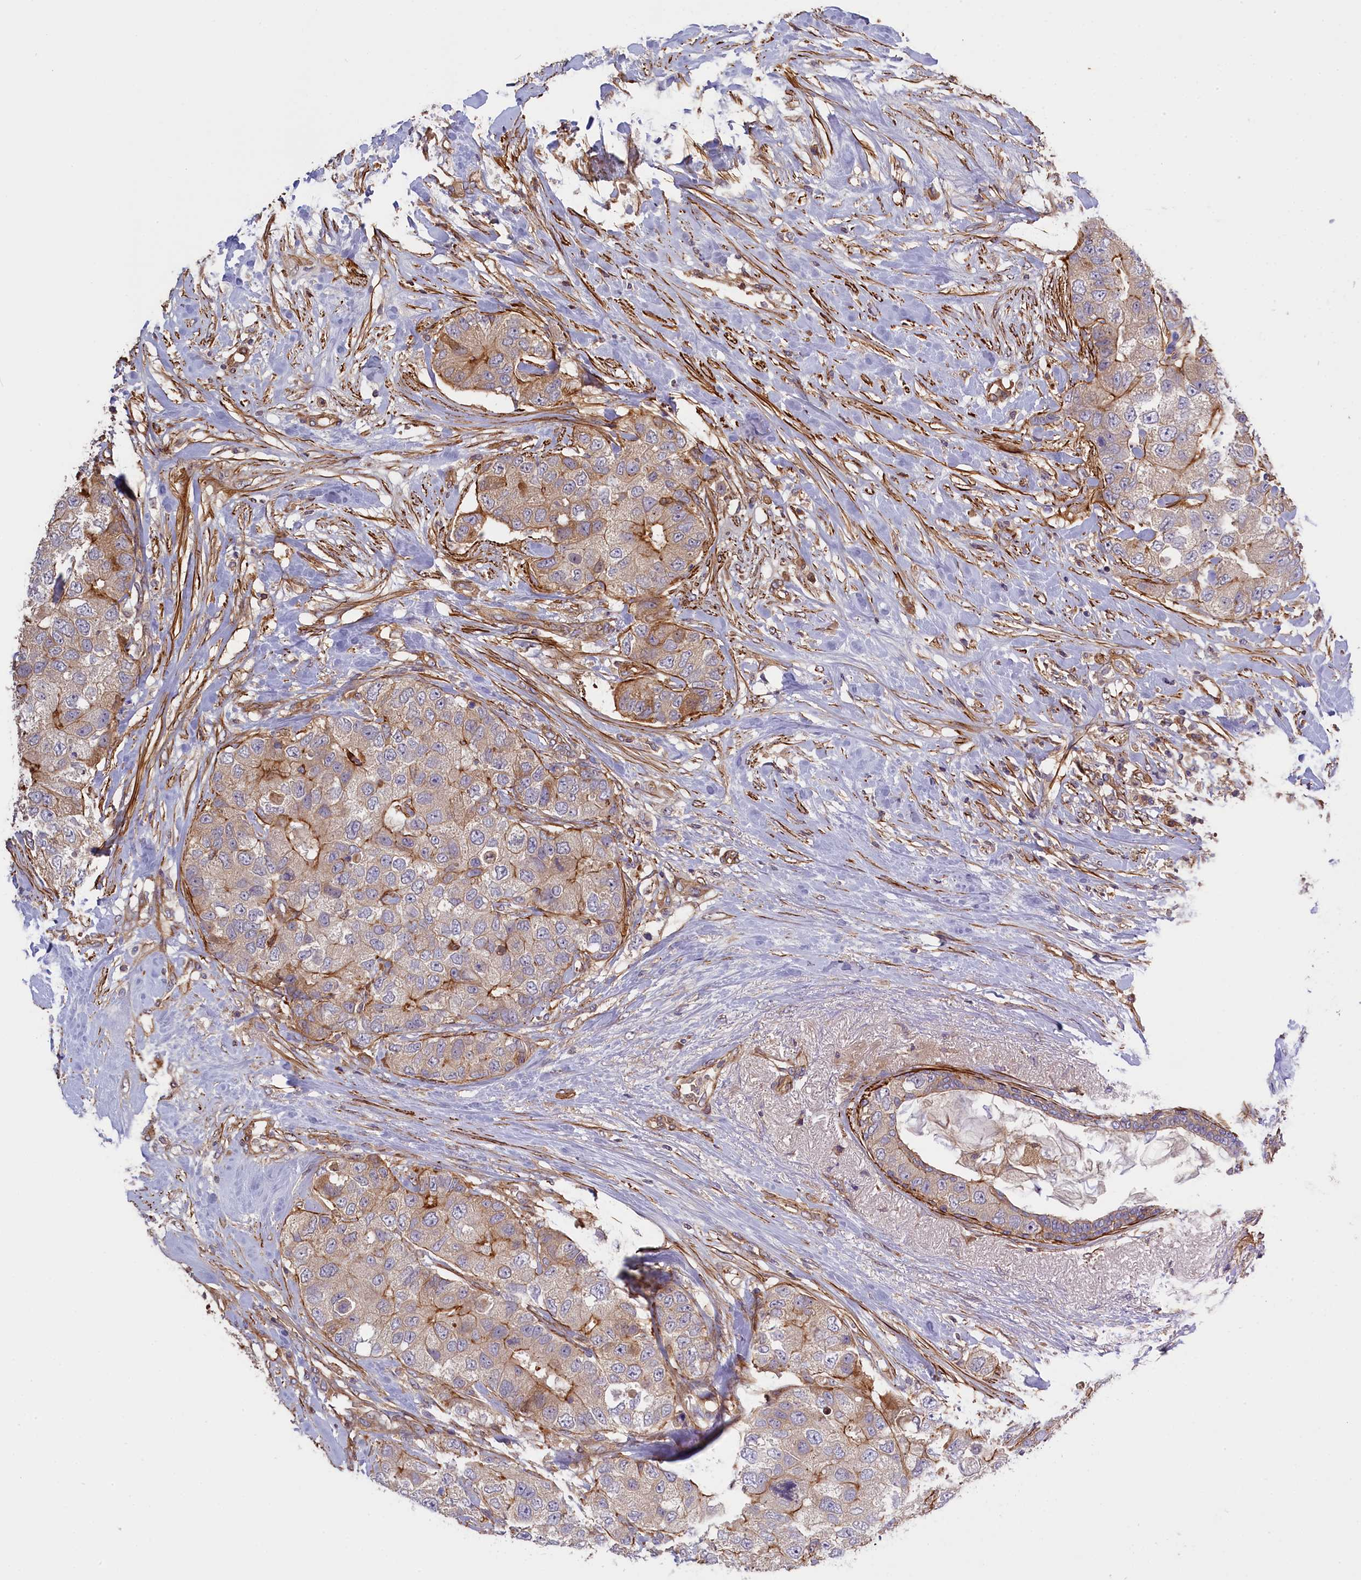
{"staining": {"intensity": "moderate", "quantity": "<25%", "location": "cytoplasmic/membranous"}, "tissue": "breast cancer", "cell_type": "Tumor cells", "image_type": "cancer", "snomed": [{"axis": "morphology", "description": "Duct carcinoma"}, {"axis": "topography", "description": "Breast"}], "caption": "High-magnification brightfield microscopy of breast infiltrating ductal carcinoma stained with DAB (3,3'-diaminobenzidine) (brown) and counterstained with hematoxylin (blue). tumor cells exhibit moderate cytoplasmic/membranous expression is present in approximately<25% of cells. The staining was performed using DAB, with brown indicating positive protein expression. Nuclei are stained blue with hematoxylin.", "gene": "FUZ", "patient": {"sex": "female", "age": 62}}